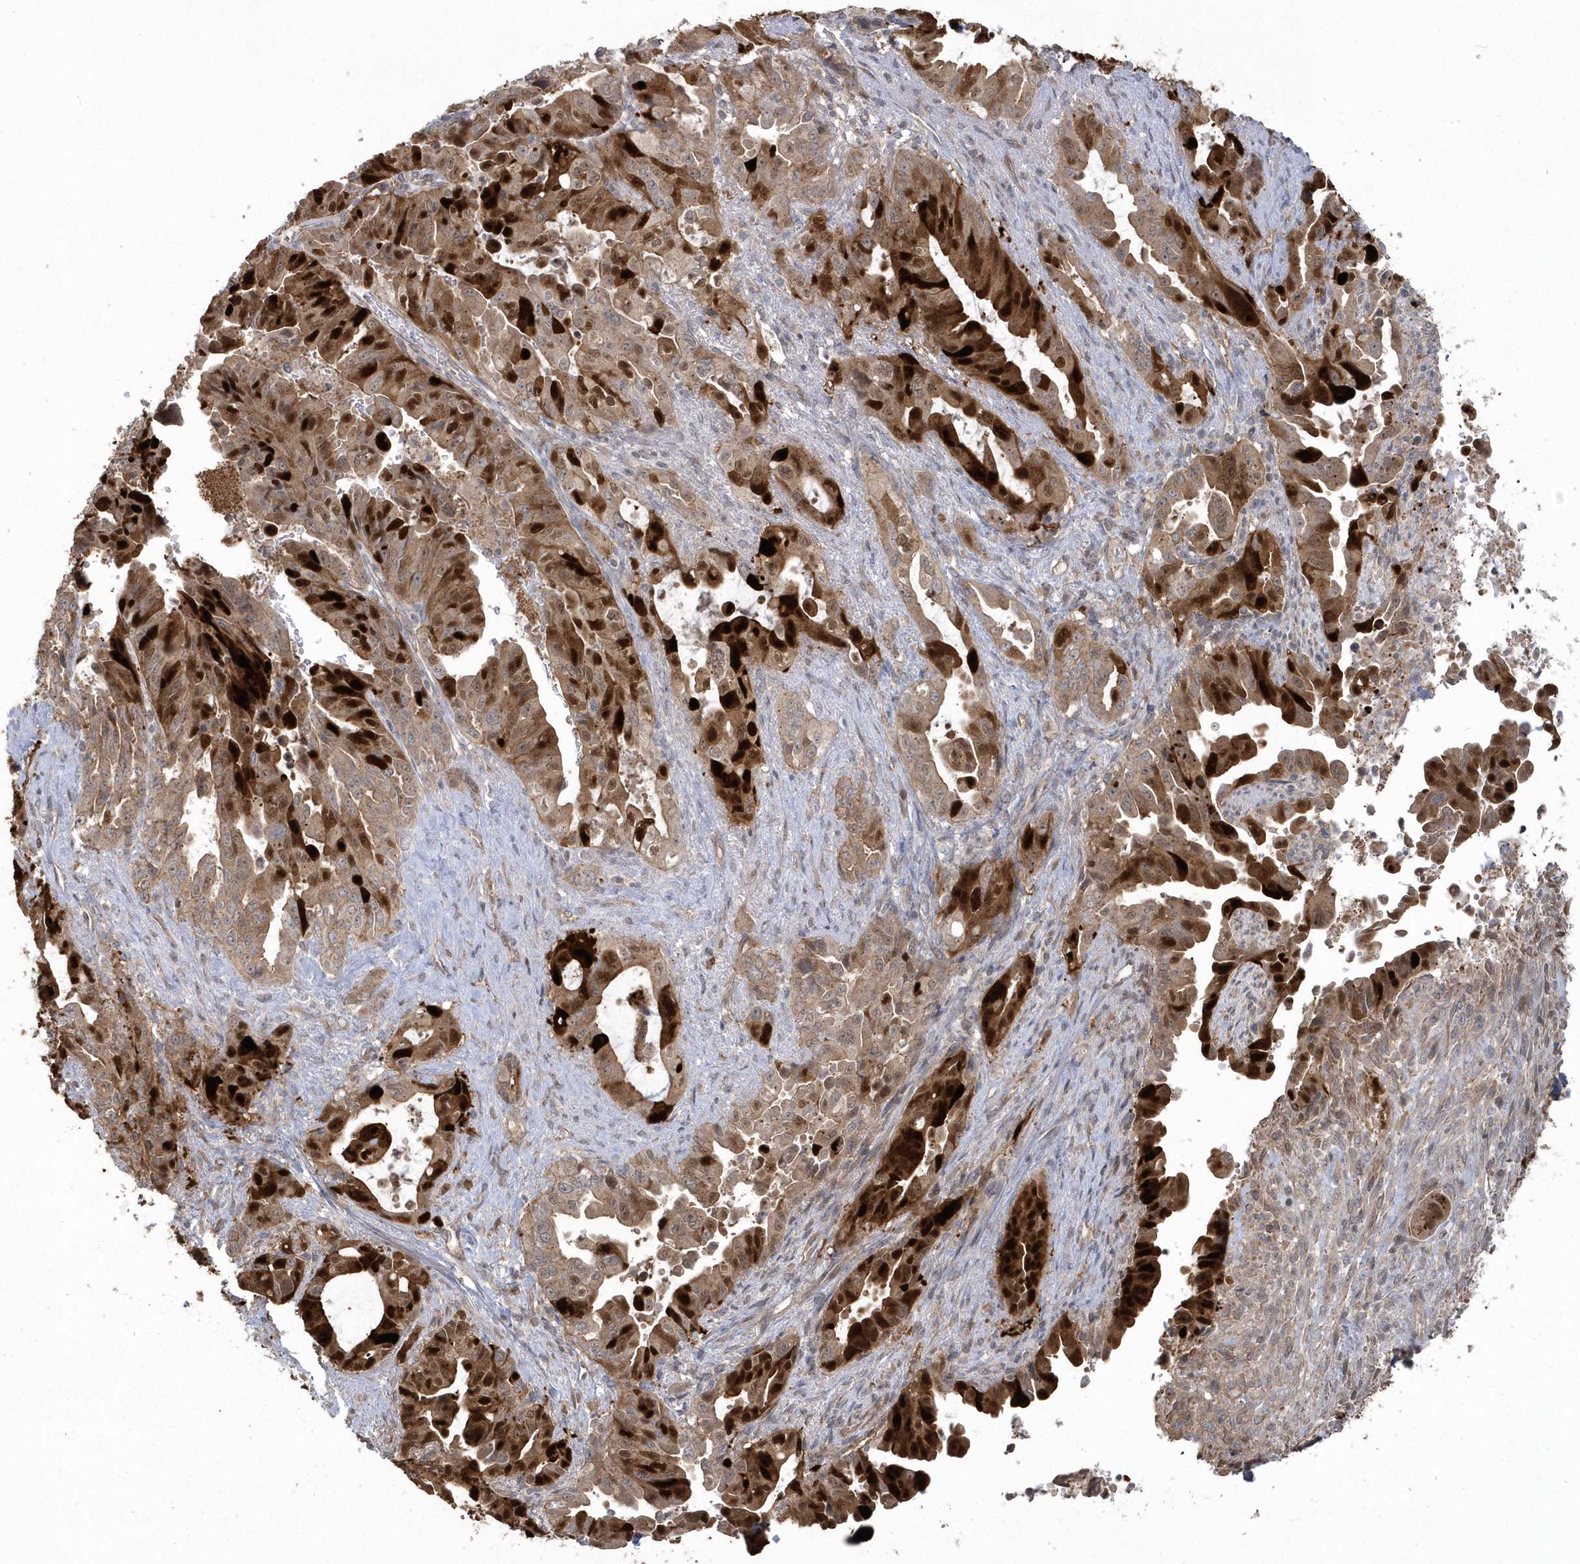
{"staining": {"intensity": "strong", "quantity": "25%-75%", "location": "cytoplasmic/membranous"}, "tissue": "pancreatic cancer", "cell_type": "Tumor cells", "image_type": "cancer", "snomed": [{"axis": "morphology", "description": "Adenocarcinoma, NOS"}, {"axis": "topography", "description": "Pancreas"}], "caption": "Protein staining exhibits strong cytoplasmic/membranous expression in approximately 25%-75% of tumor cells in adenocarcinoma (pancreatic).", "gene": "ARMC8", "patient": {"sex": "male", "age": 70}}